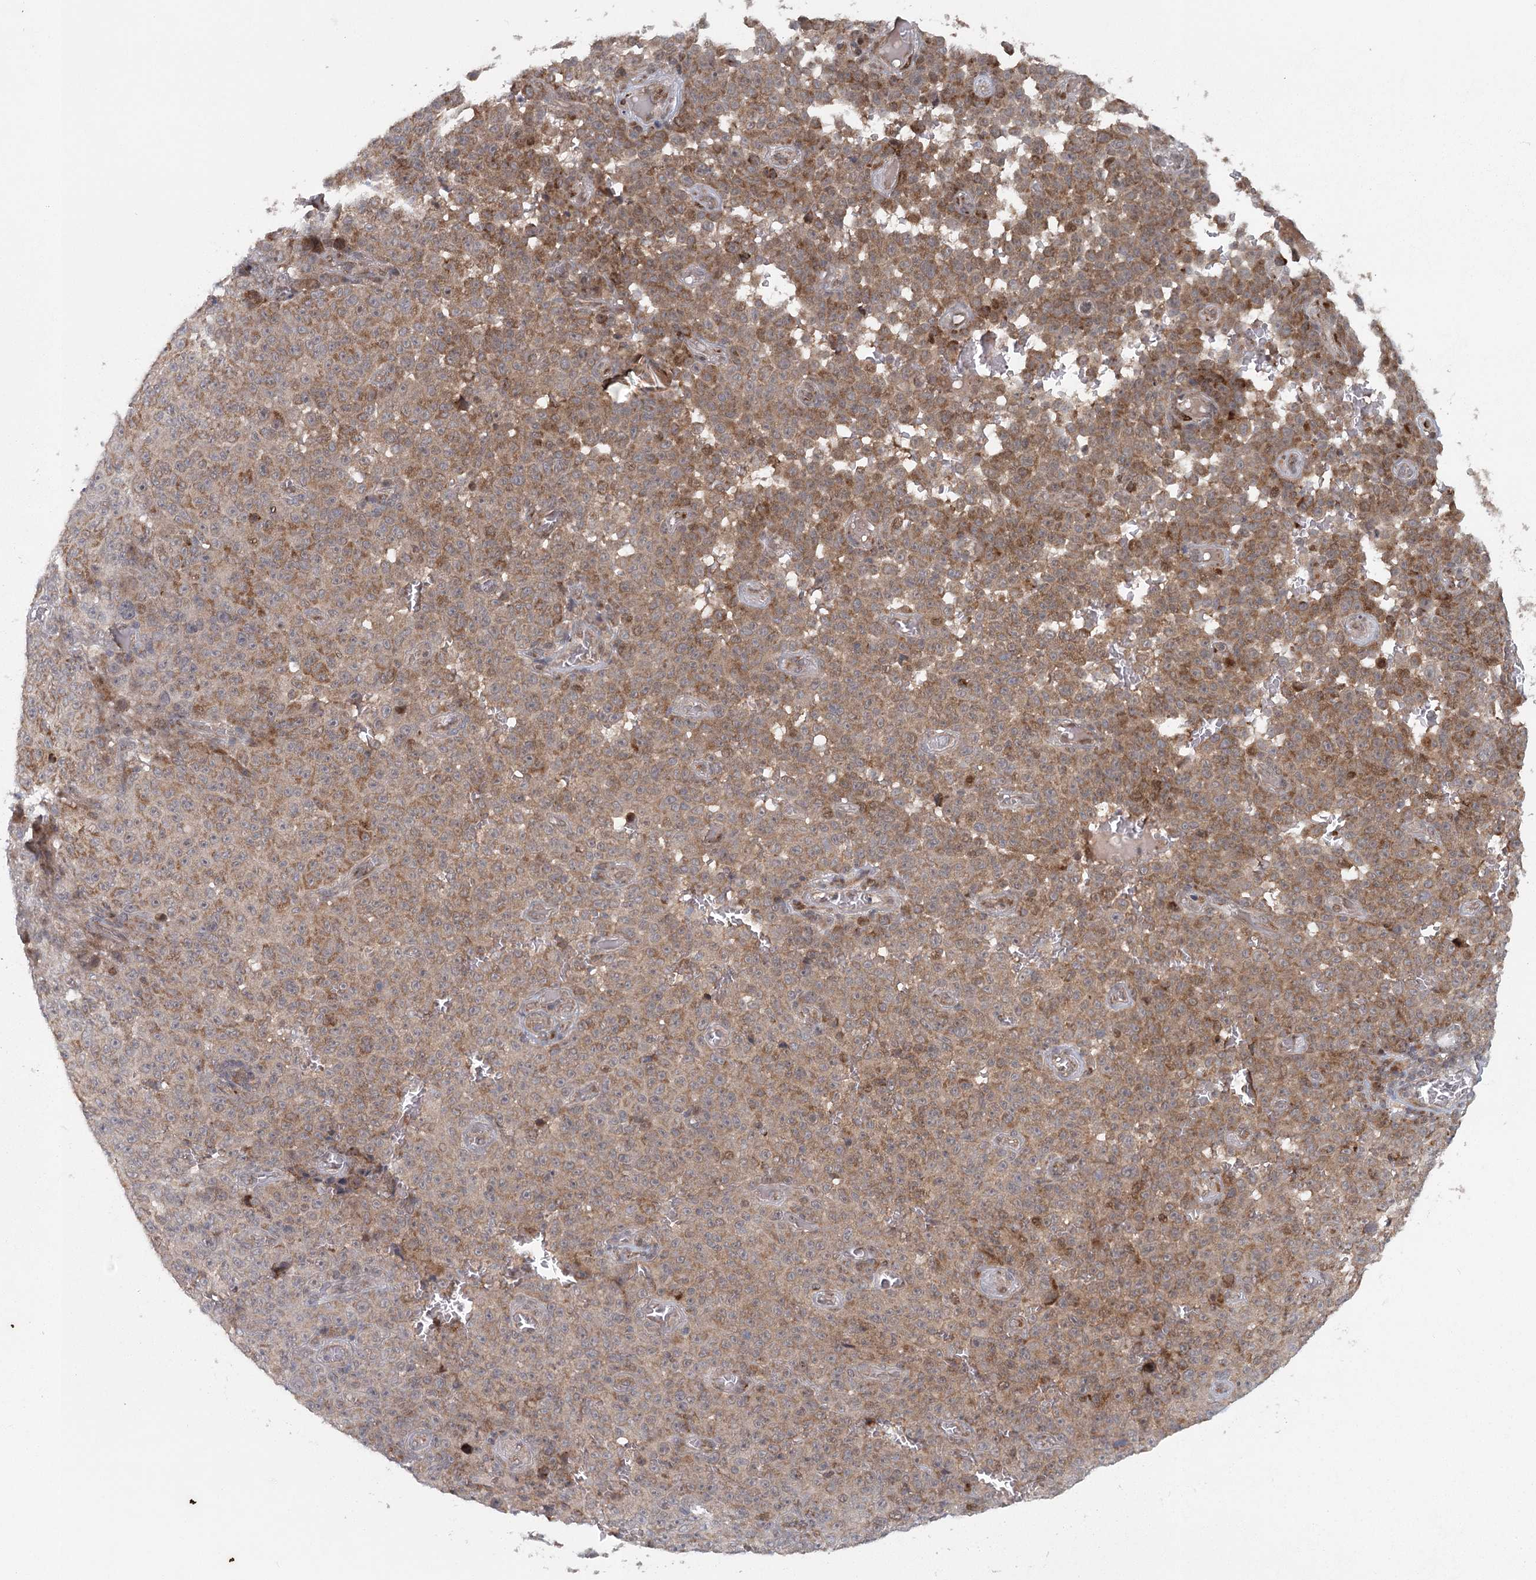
{"staining": {"intensity": "moderate", "quantity": ">75%", "location": "cytoplasmic/membranous,nuclear"}, "tissue": "melanoma", "cell_type": "Tumor cells", "image_type": "cancer", "snomed": [{"axis": "morphology", "description": "Malignant melanoma, NOS"}, {"axis": "topography", "description": "Skin"}], "caption": "Malignant melanoma stained with DAB (3,3'-diaminobenzidine) immunohistochemistry demonstrates medium levels of moderate cytoplasmic/membranous and nuclear staining in approximately >75% of tumor cells.", "gene": "IFT46", "patient": {"sex": "female", "age": 82}}